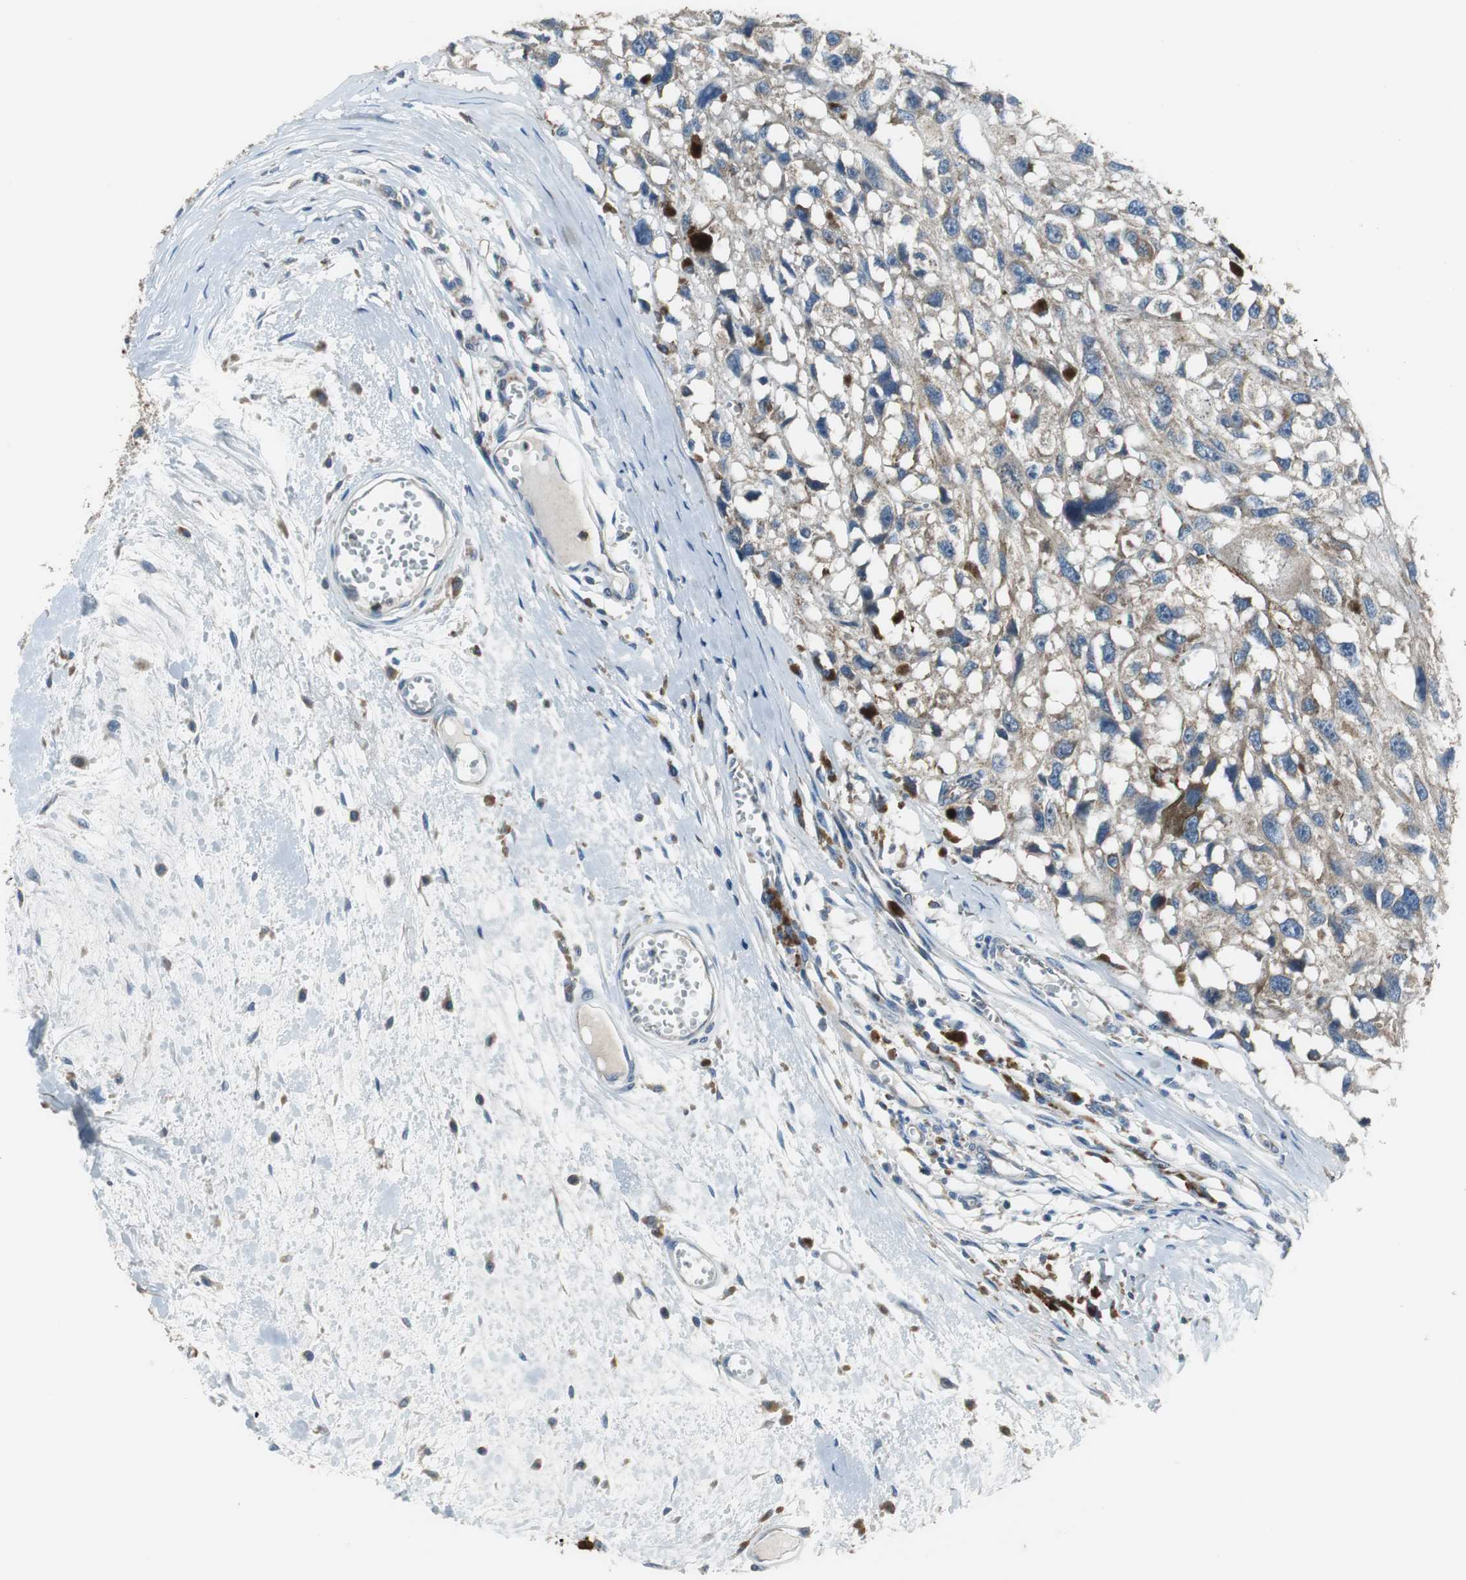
{"staining": {"intensity": "weak", "quantity": "25%-75%", "location": "cytoplasmic/membranous"}, "tissue": "melanoma", "cell_type": "Tumor cells", "image_type": "cancer", "snomed": [{"axis": "morphology", "description": "Malignant melanoma, Metastatic site"}, {"axis": "topography", "description": "Lymph node"}], "caption": "Tumor cells demonstrate low levels of weak cytoplasmic/membranous expression in about 25%-75% of cells in malignant melanoma (metastatic site). (brown staining indicates protein expression, while blue staining denotes nuclei).", "gene": "PI4KB", "patient": {"sex": "male", "age": 59}}